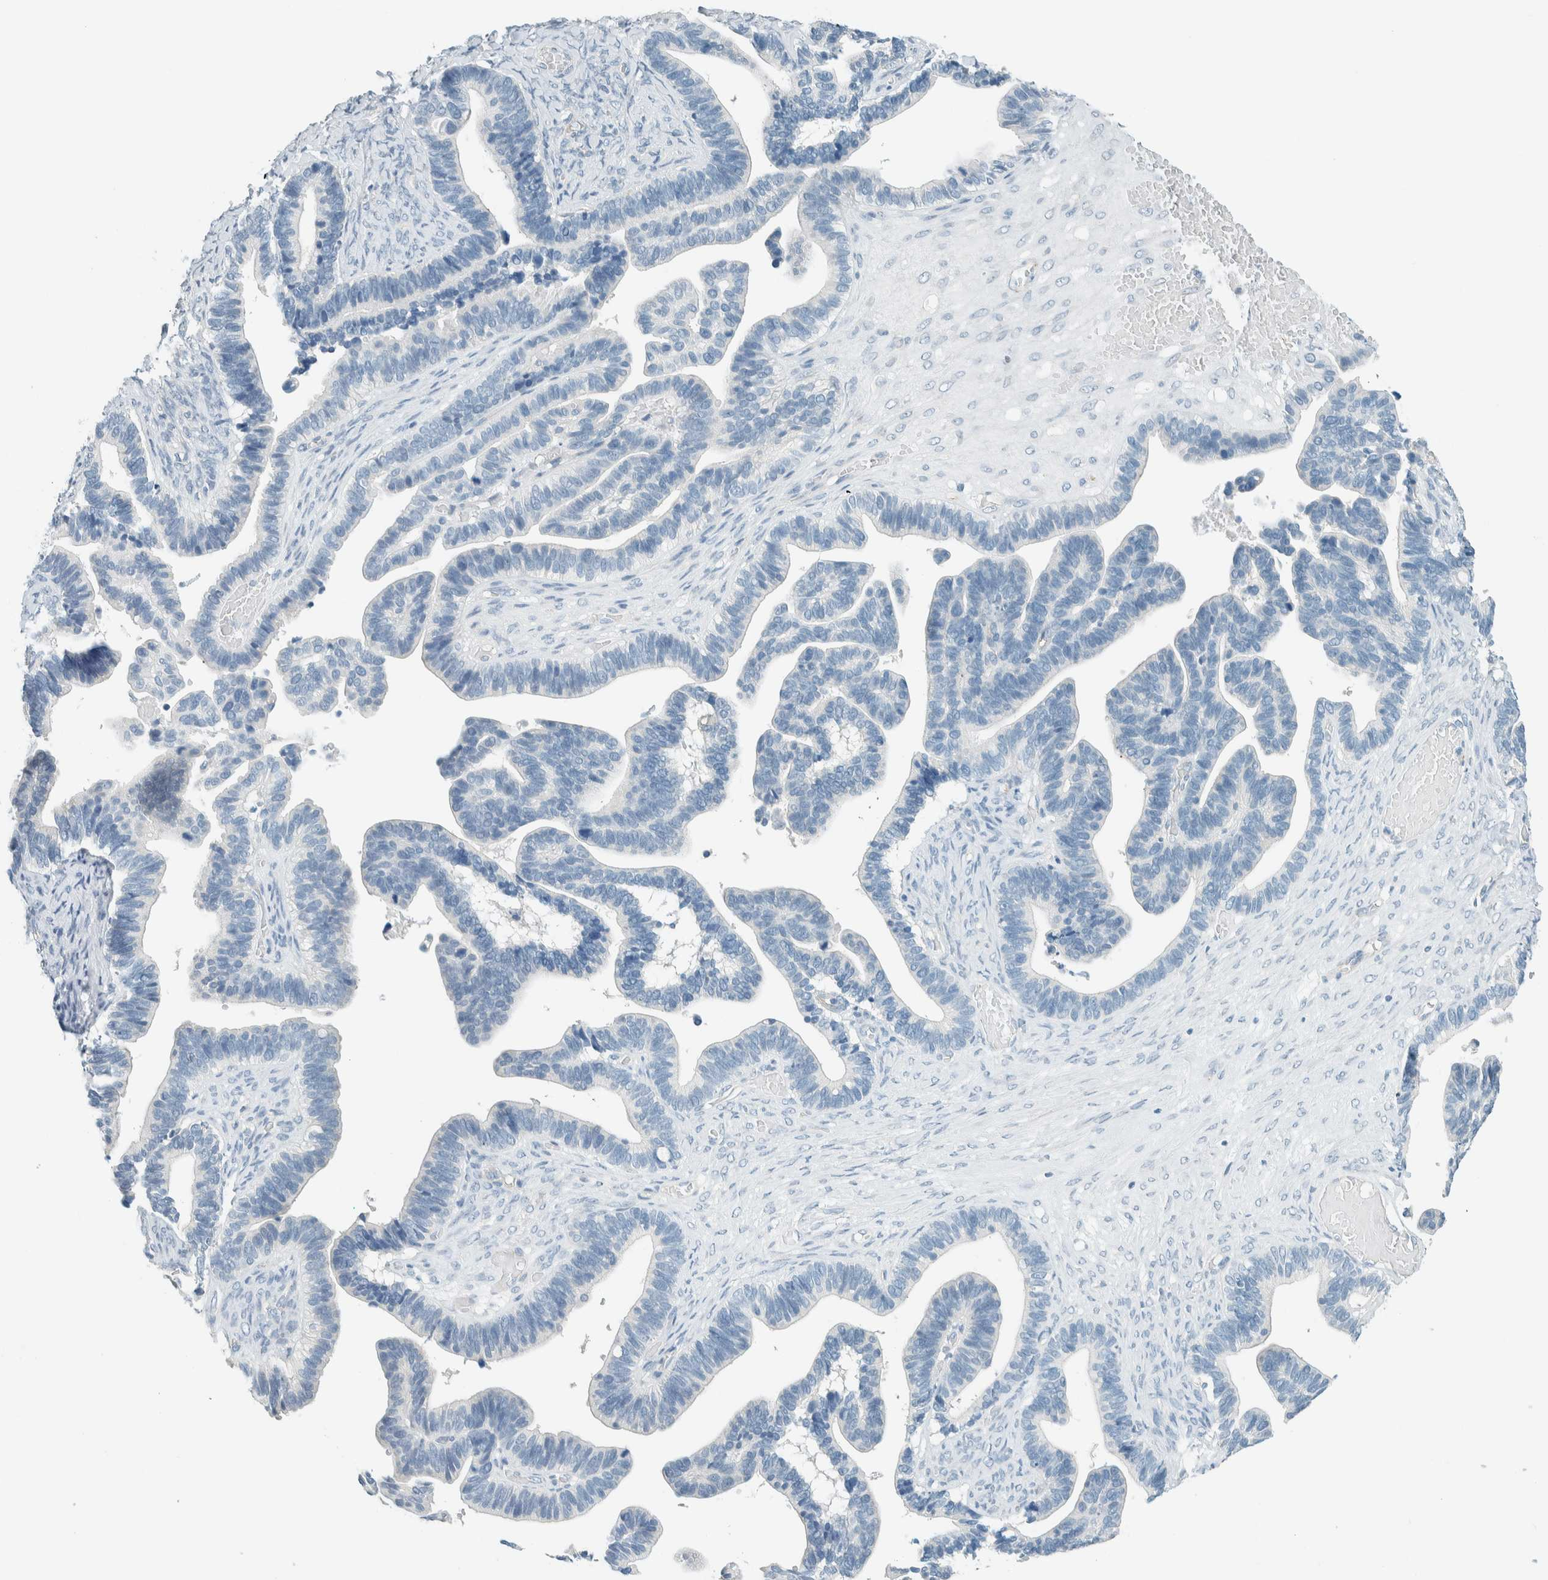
{"staining": {"intensity": "negative", "quantity": "none", "location": "none"}, "tissue": "ovarian cancer", "cell_type": "Tumor cells", "image_type": "cancer", "snomed": [{"axis": "morphology", "description": "Cystadenocarcinoma, serous, NOS"}, {"axis": "topography", "description": "Ovary"}], "caption": "DAB (3,3'-diaminobenzidine) immunohistochemical staining of ovarian cancer (serous cystadenocarcinoma) displays no significant staining in tumor cells. (Brightfield microscopy of DAB (3,3'-diaminobenzidine) immunohistochemistry (IHC) at high magnification).", "gene": "SLFN12", "patient": {"sex": "female", "age": 56}}